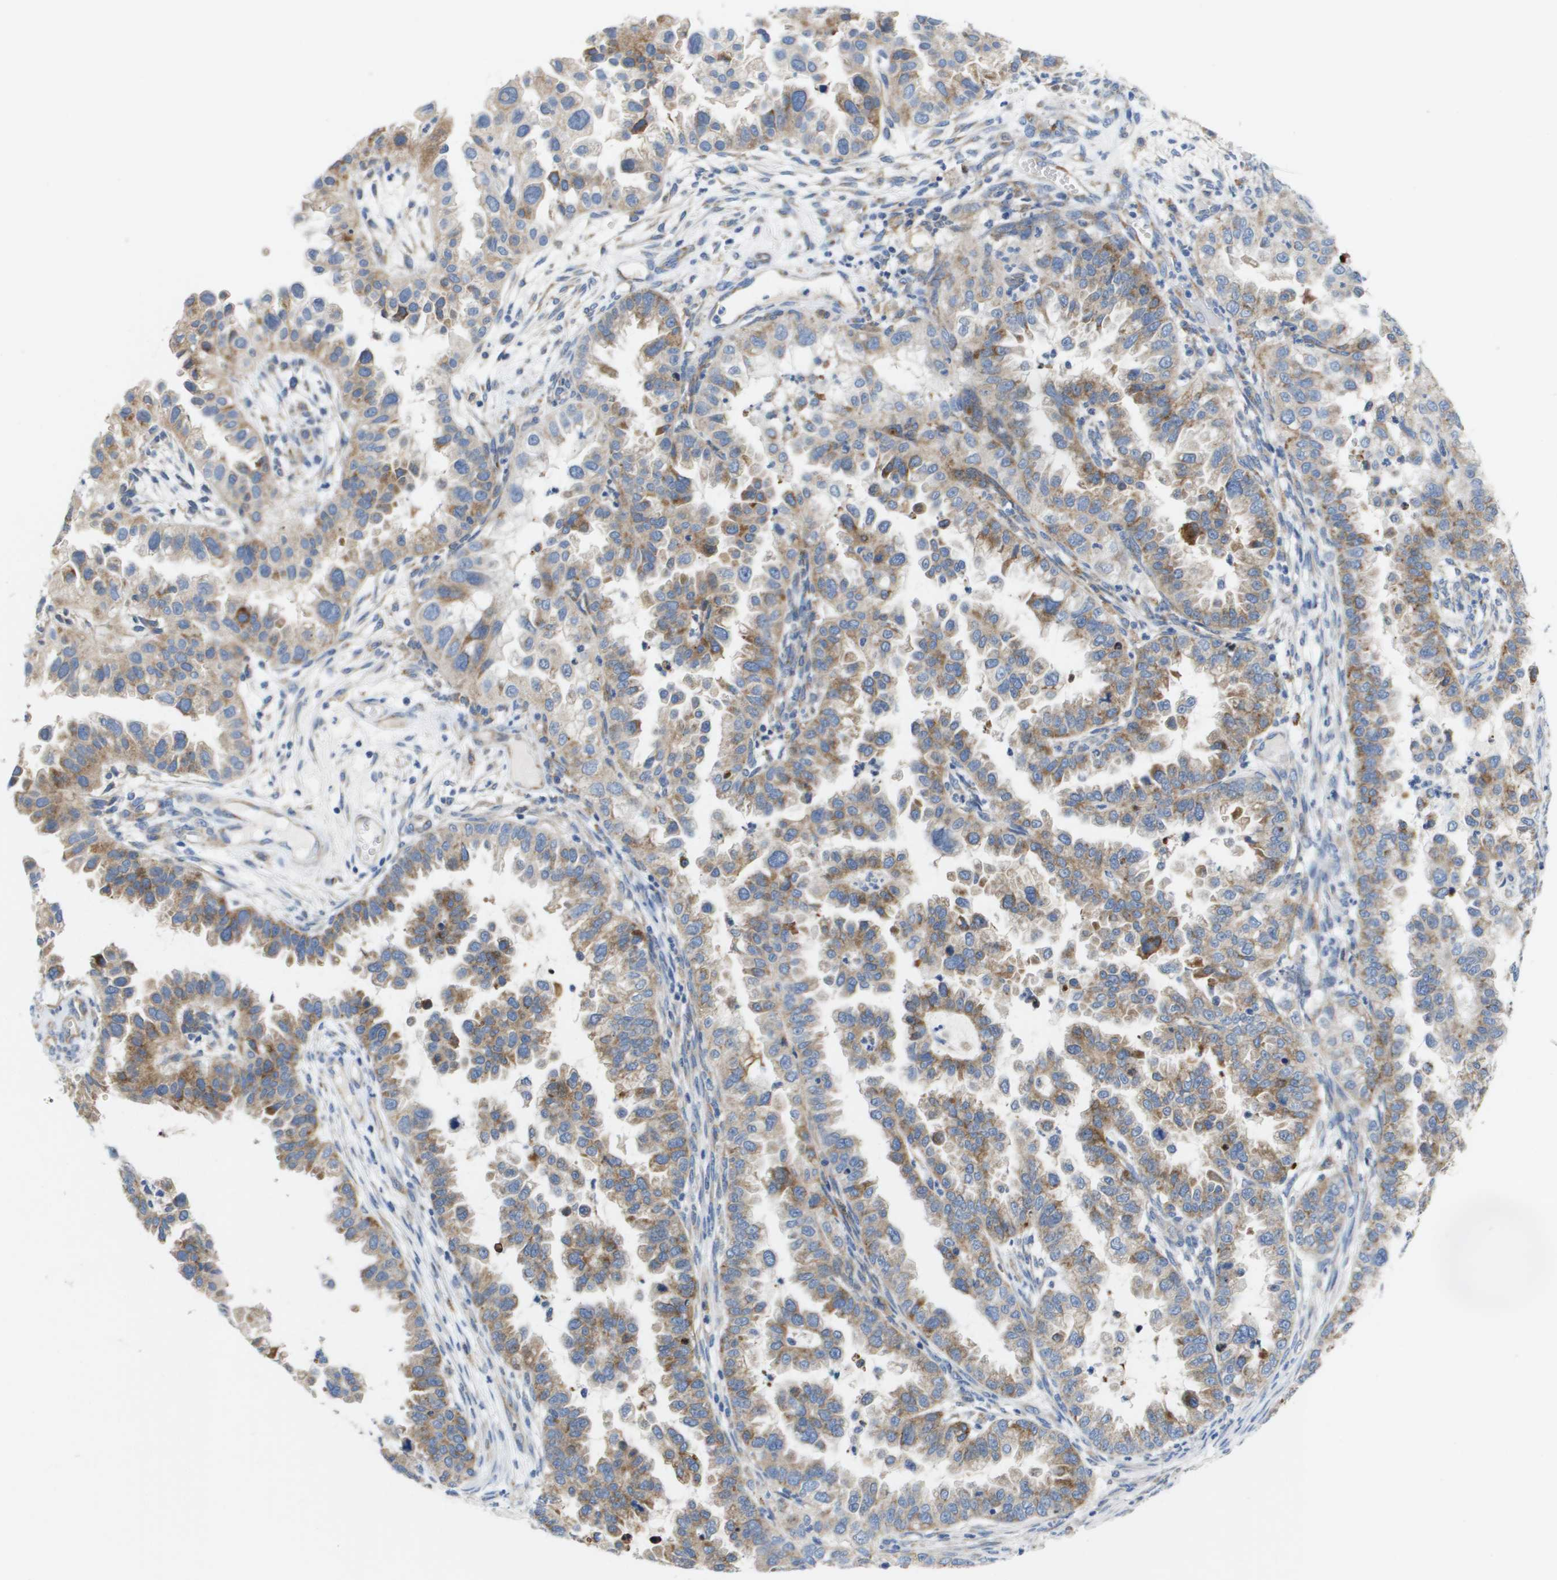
{"staining": {"intensity": "moderate", "quantity": ">75%", "location": "cytoplasmic/membranous"}, "tissue": "endometrial cancer", "cell_type": "Tumor cells", "image_type": "cancer", "snomed": [{"axis": "morphology", "description": "Adenocarcinoma, NOS"}, {"axis": "topography", "description": "Endometrium"}], "caption": "Tumor cells demonstrate medium levels of moderate cytoplasmic/membranous positivity in about >75% of cells in endometrial adenocarcinoma.", "gene": "CD3G", "patient": {"sex": "female", "age": 85}}